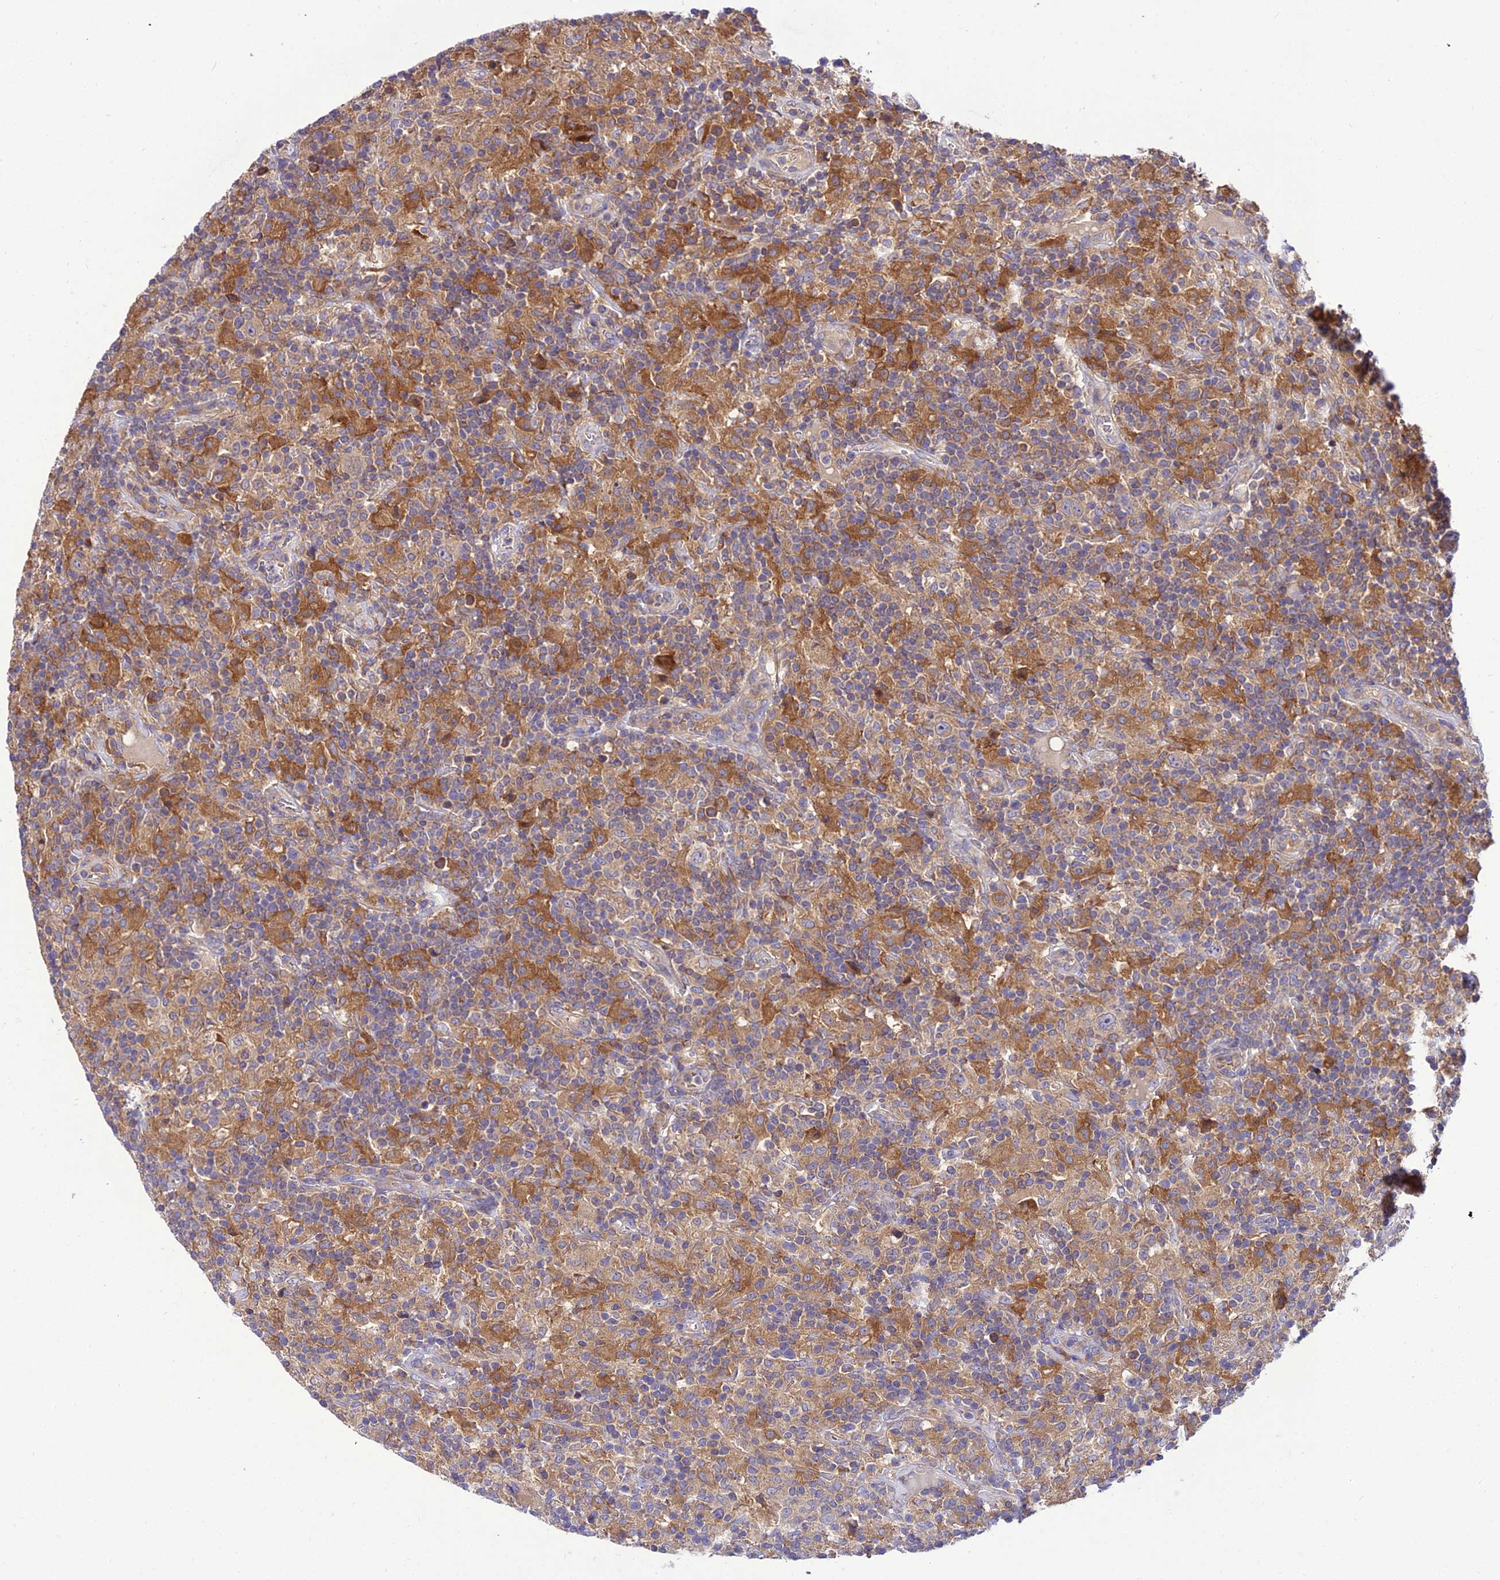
{"staining": {"intensity": "negative", "quantity": "none", "location": "none"}, "tissue": "lymphoma", "cell_type": "Tumor cells", "image_type": "cancer", "snomed": [{"axis": "morphology", "description": "Hodgkin's disease, NOS"}, {"axis": "topography", "description": "Lymph node"}], "caption": "Immunohistochemistry (IHC) micrograph of neoplastic tissue: human lymphoma stained with DAB (3,3'-diaminobenzidine) reveals no significant protein staining in tumor cells. Nuclei are stained in blue.", "gene": "C2orf69", "patient": {"sex": "male", "age": 70}}